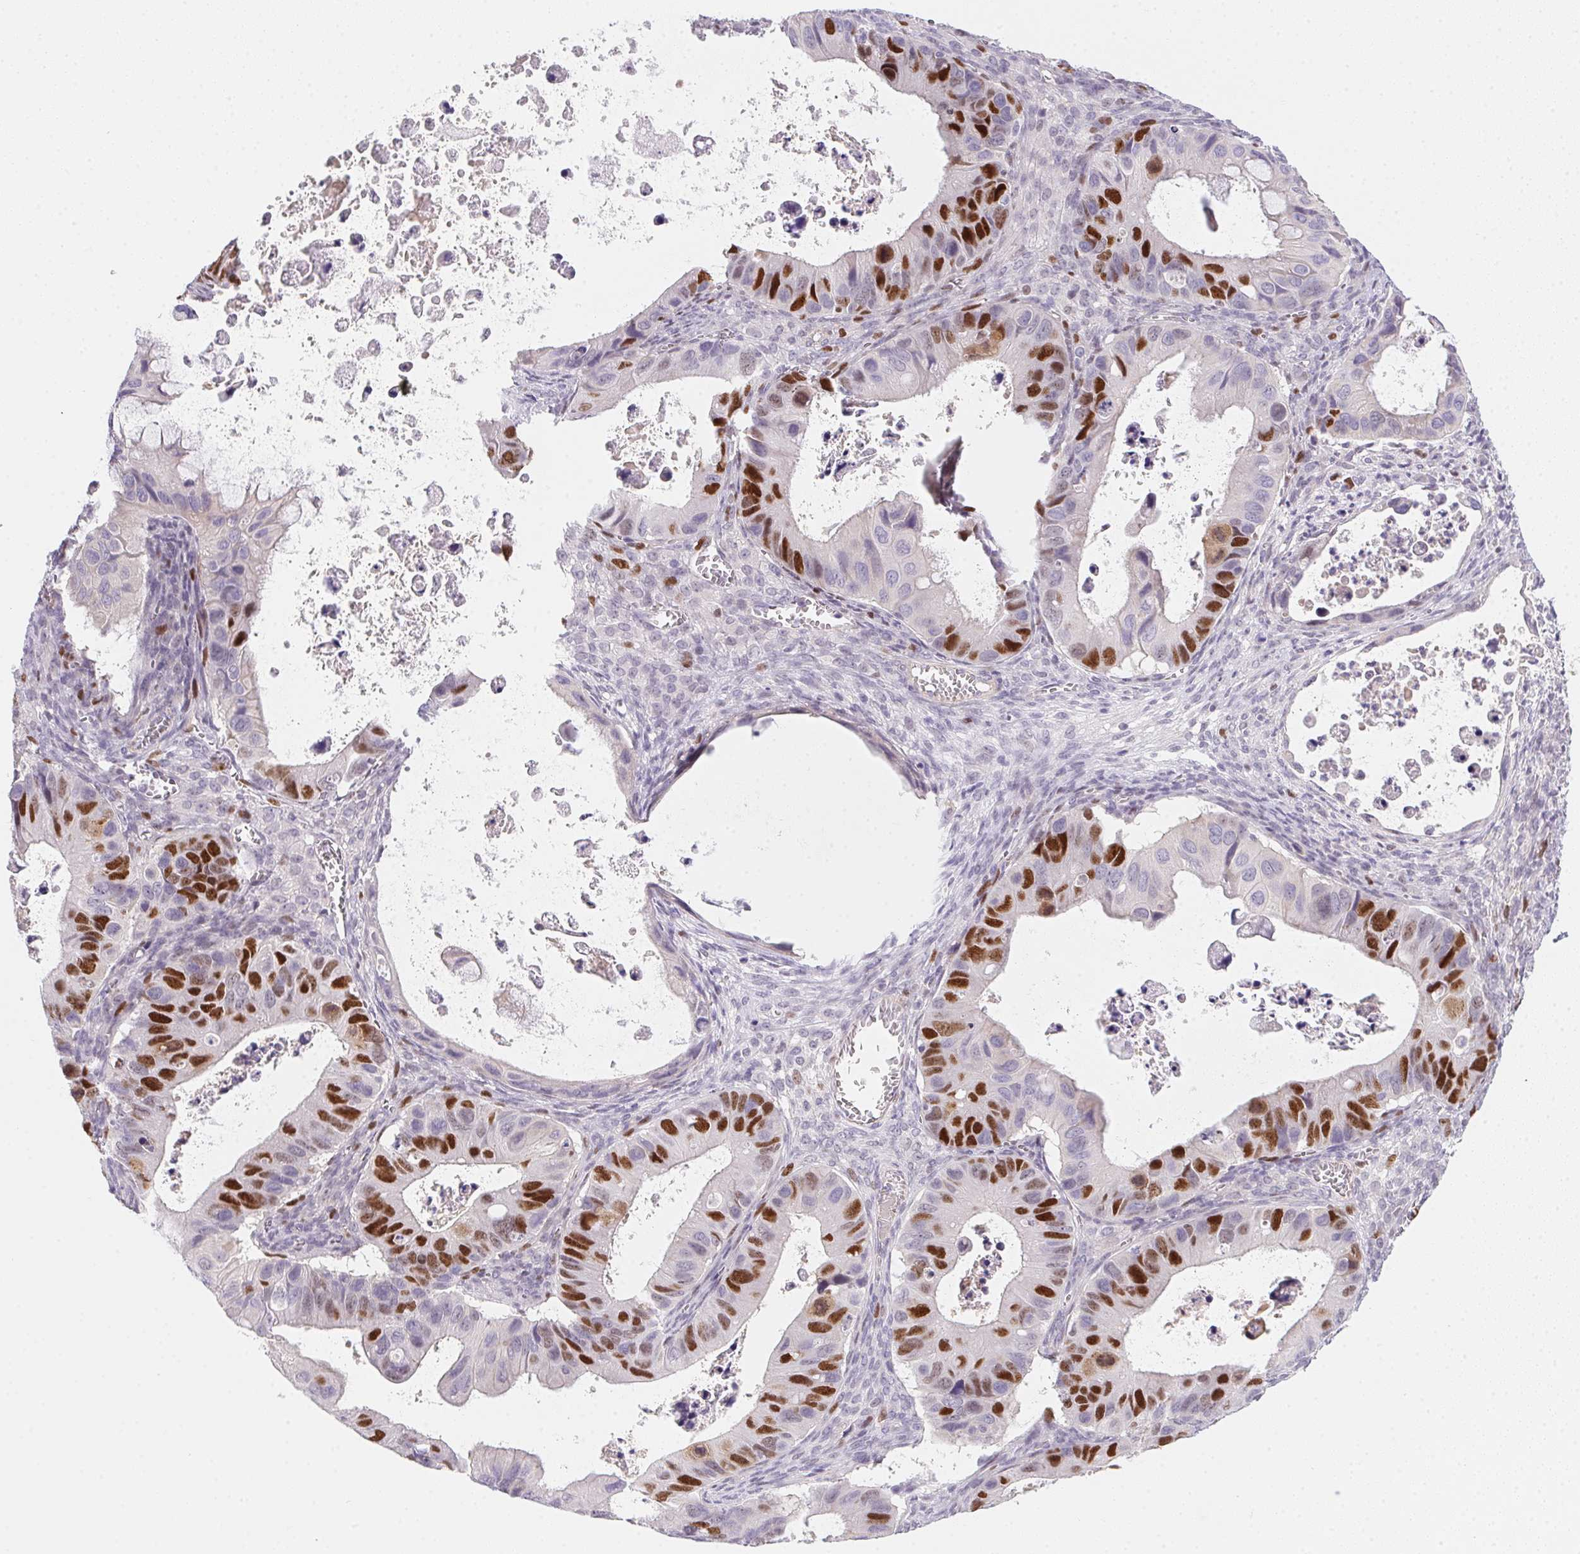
{"staining": {"intensity": "strong", "quantity": "25%-75%", "location": "nuclear"}, "tissue": "ovarian cancer", "cell_type": "Tumor cells", "image_type": "cancer", "snomed": [{"axis": "morphology", "description": "Cystadenocarcinoma, mucinous, NOS"}, {"axis": "topography", "description": "Ovary"}], "caption": "A photomicrograph of ovarian cancer (mucinous cystadenocarcinoma) stained for a protein reveals strong nuclear brown staining in tumor cells.", "gene": "HELLS", "patient": {"sex": "female", "age": 64}}